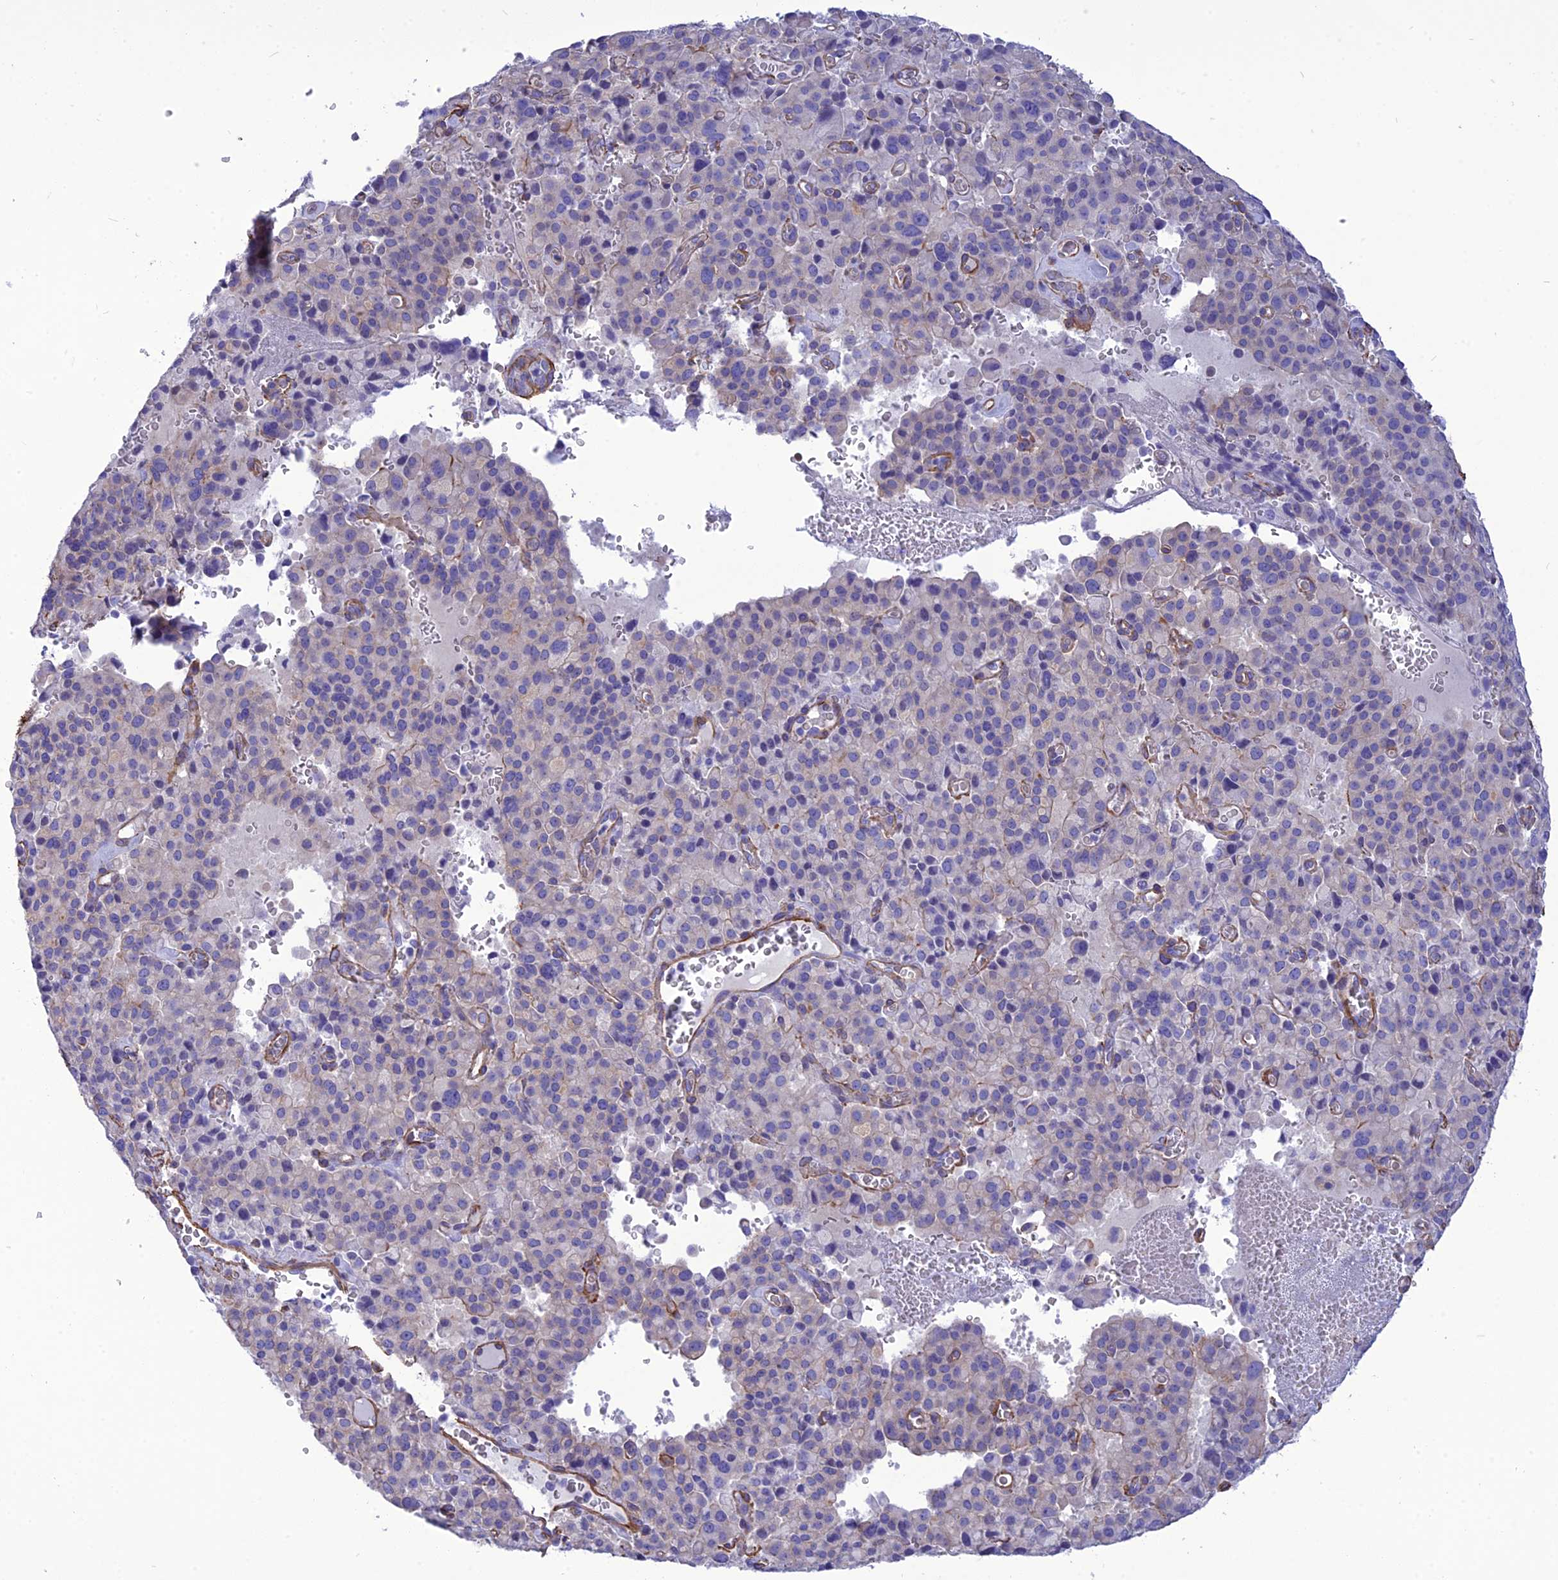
{"staining": {"intensity": "negative", "quantity": "none", "location": "none"}, "tissue": "pancreatic cancer", "cell_type": "Tumor cells", "image_type": "cancer", "snomed": [{"axis": "morphology", "description": "Adenocarcinoma, NOS"}, {"axis": "topography", "description": "Pancreas"}], "caption": "DAB immunohistochemical staining of pancreatic adenocarcinoma displays no significant staining in tumor cells.", "gene": "NKD1", "patient": {"sex": "male", "age": 65}}